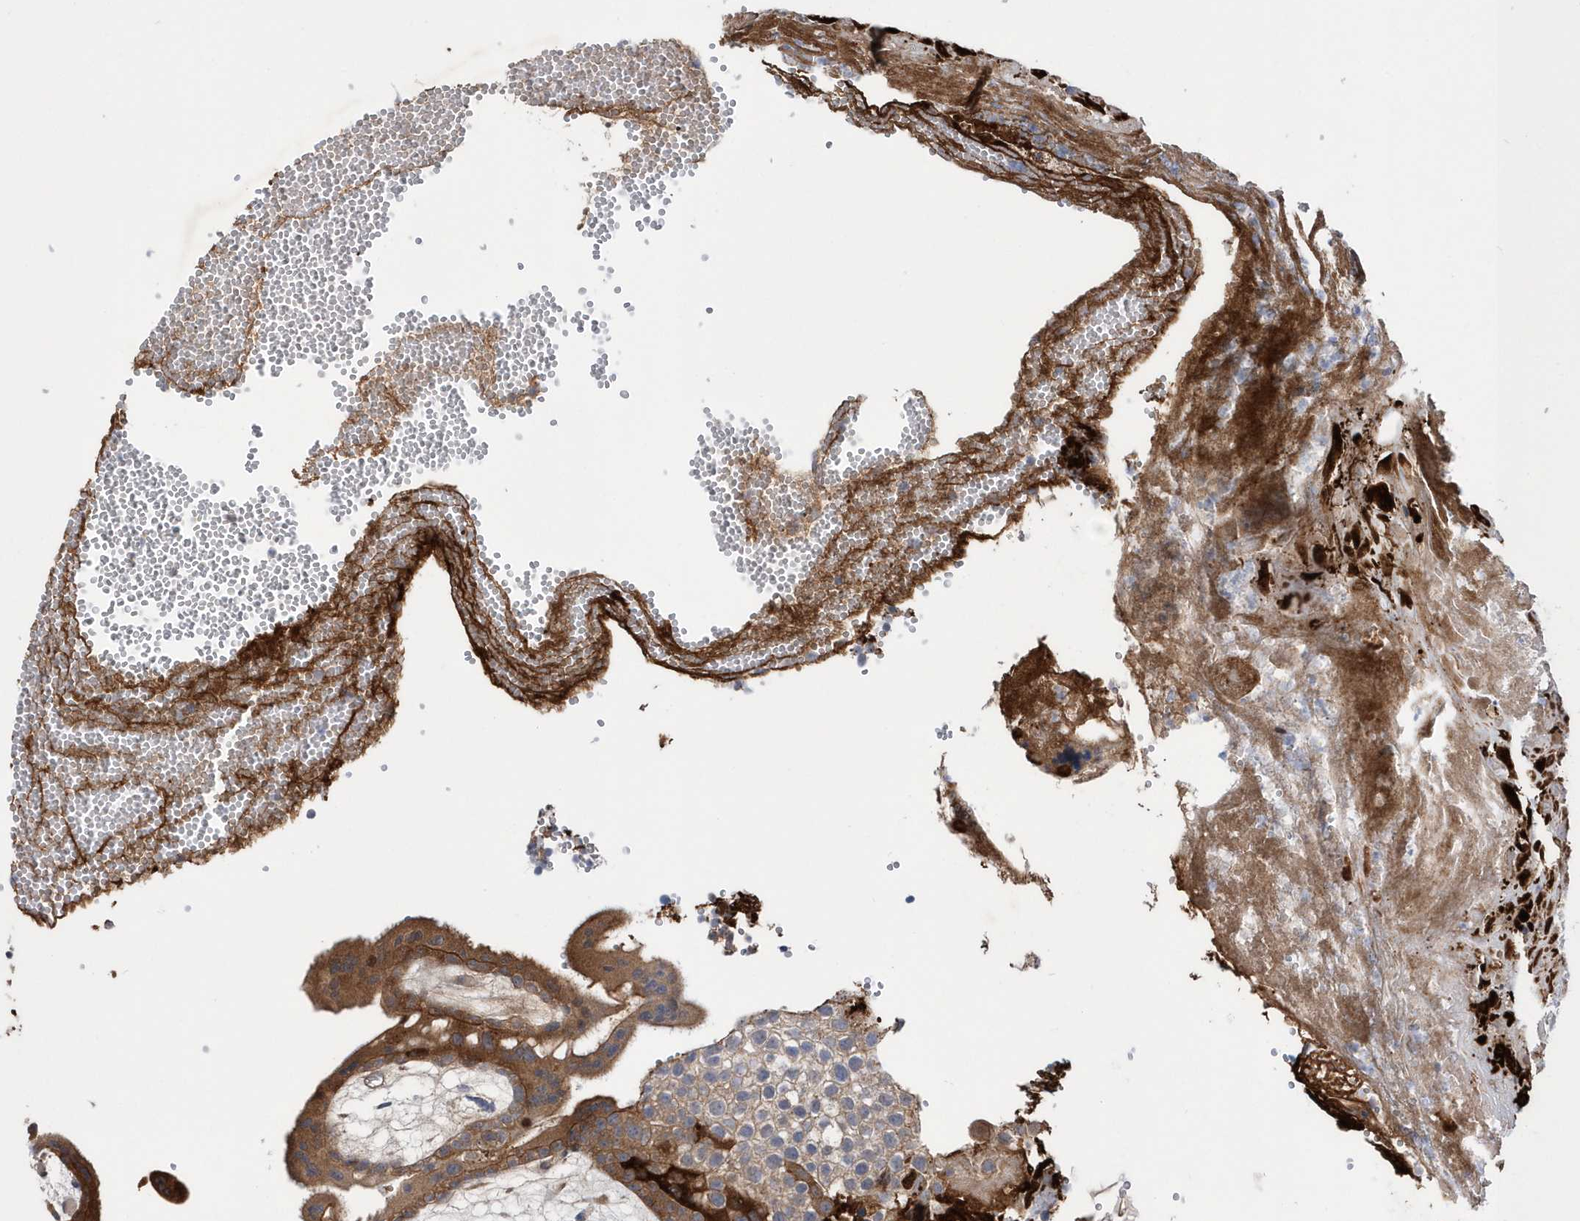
{"staining": {"intensity": "moderate", "quantity": ">75%", "location": "cytoplasmic/membranous"}, "tissue": "placenta", "cell_type": "Decidual cells", "image_type": "normal", "snomed": [{"axis": "morphology", "description": "Normal tissue, NOS"}, {"axis": "topography", "description": "Placenta"}], "caption": "Placenta stained with DAB IHC reveals medium levels of moderate cytoplasmic/membranous staining in approximately >75% of decidual cells. (IHC, brightfield microscopy, high magnification).", "gene": "DSPP", "patient": {"sex": "female", "age": 18}}